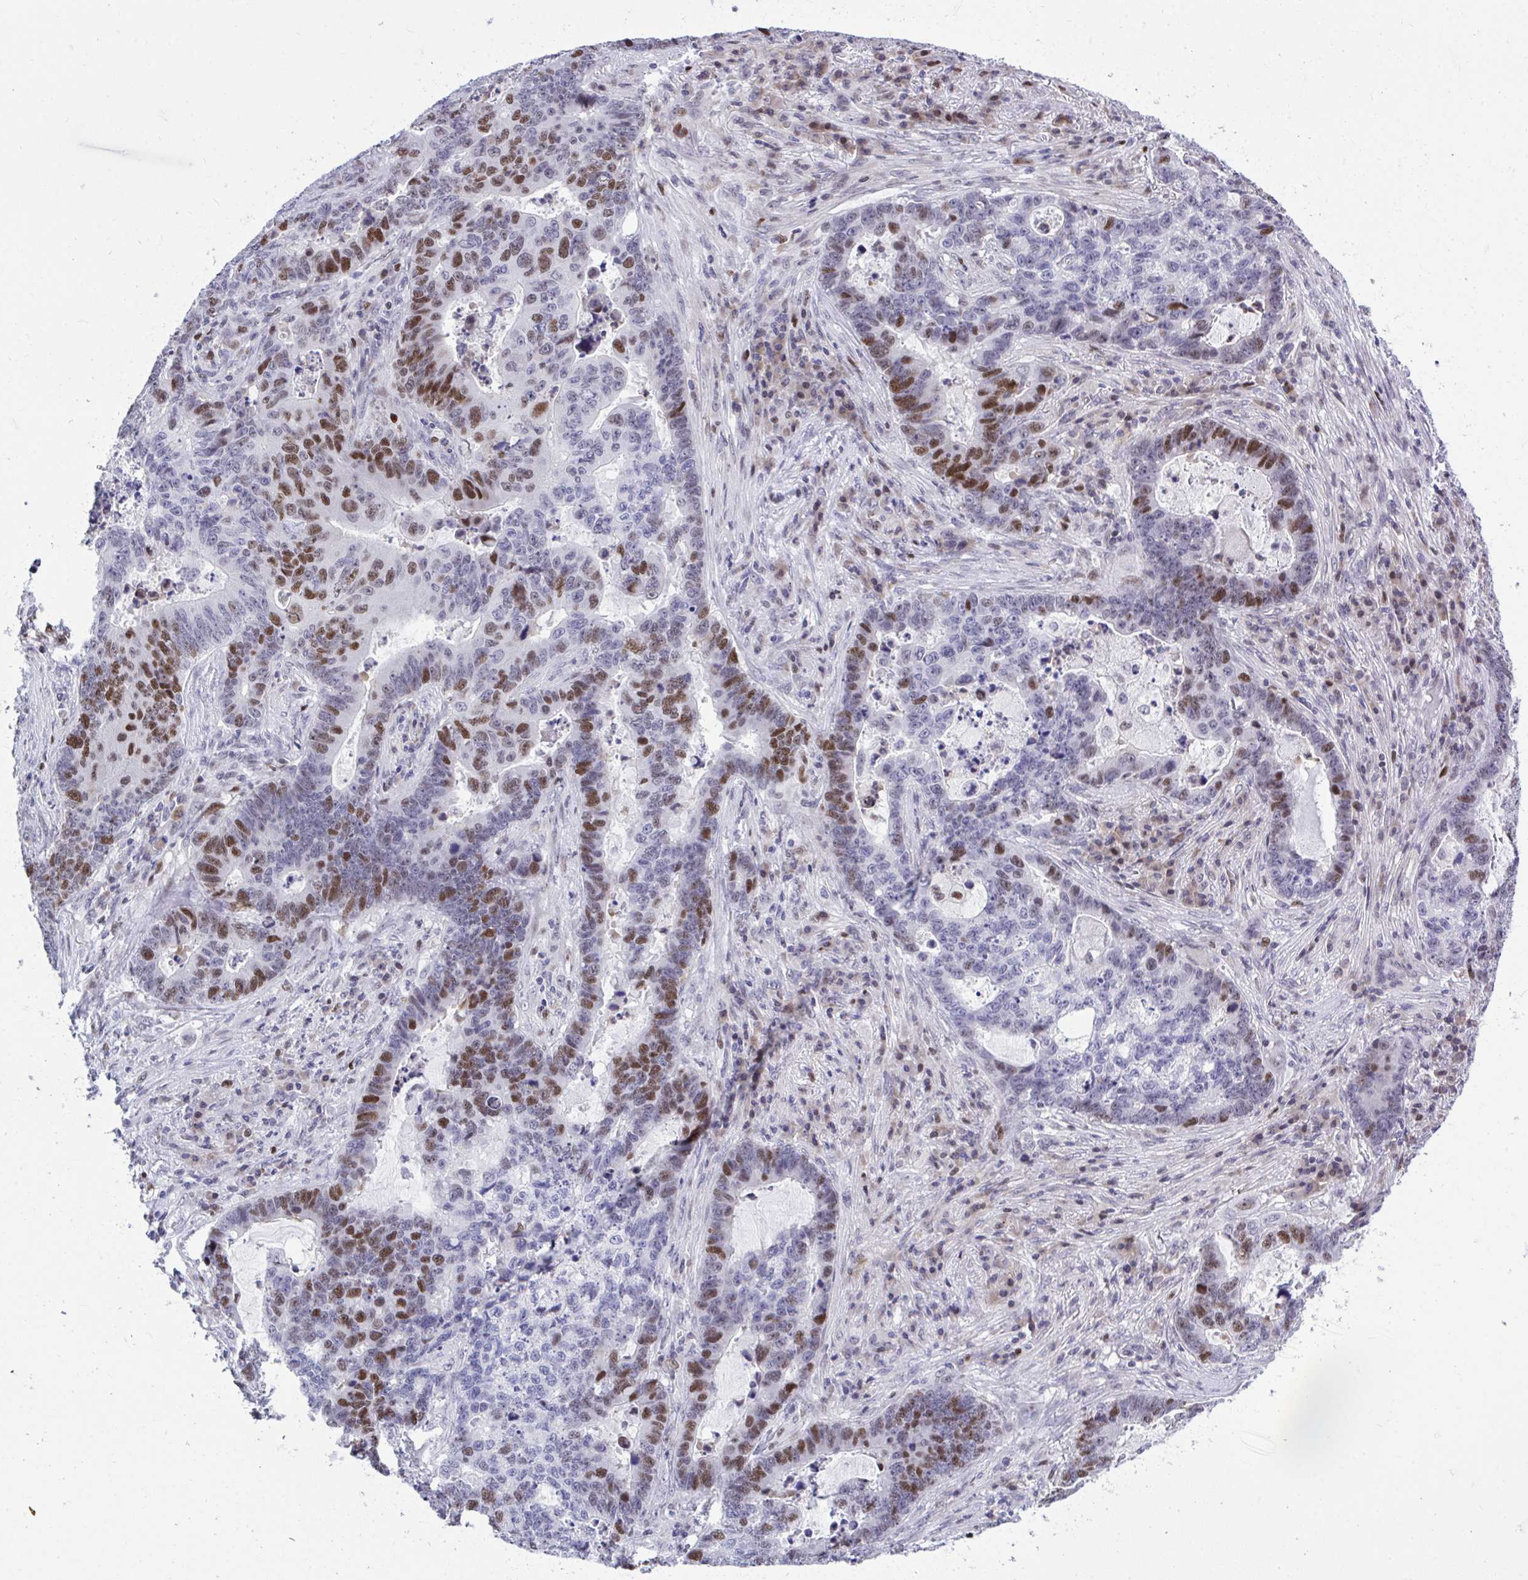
{"staining": {"intensity": "strong", "quantity": "25%-75%", "location": "nuclear"}, "tissue": "lung cancer", "cell_type": "Tumor cells", "image_type": "cancer", "snomed": [{"axis": "morphology", "description": "Aneuploidy"}, {"axis": "morphology", "description": "Adenocarcinoma, NOS"}, {"axis": "morphology", "description": "Adenocarcinoma primary or metastatic"}, {"axis": "topography", "description": "Lung"}], "caption": "DAB immunohistochemical staining of human lung adenocarcinoma shows strong nuclear protein staining in about 25%-75% of tumor cells. (IHC, brightfield microscopy, high magnification).", "gene": "C1QL2", "patient": {"sex": "female", "age": 75}}